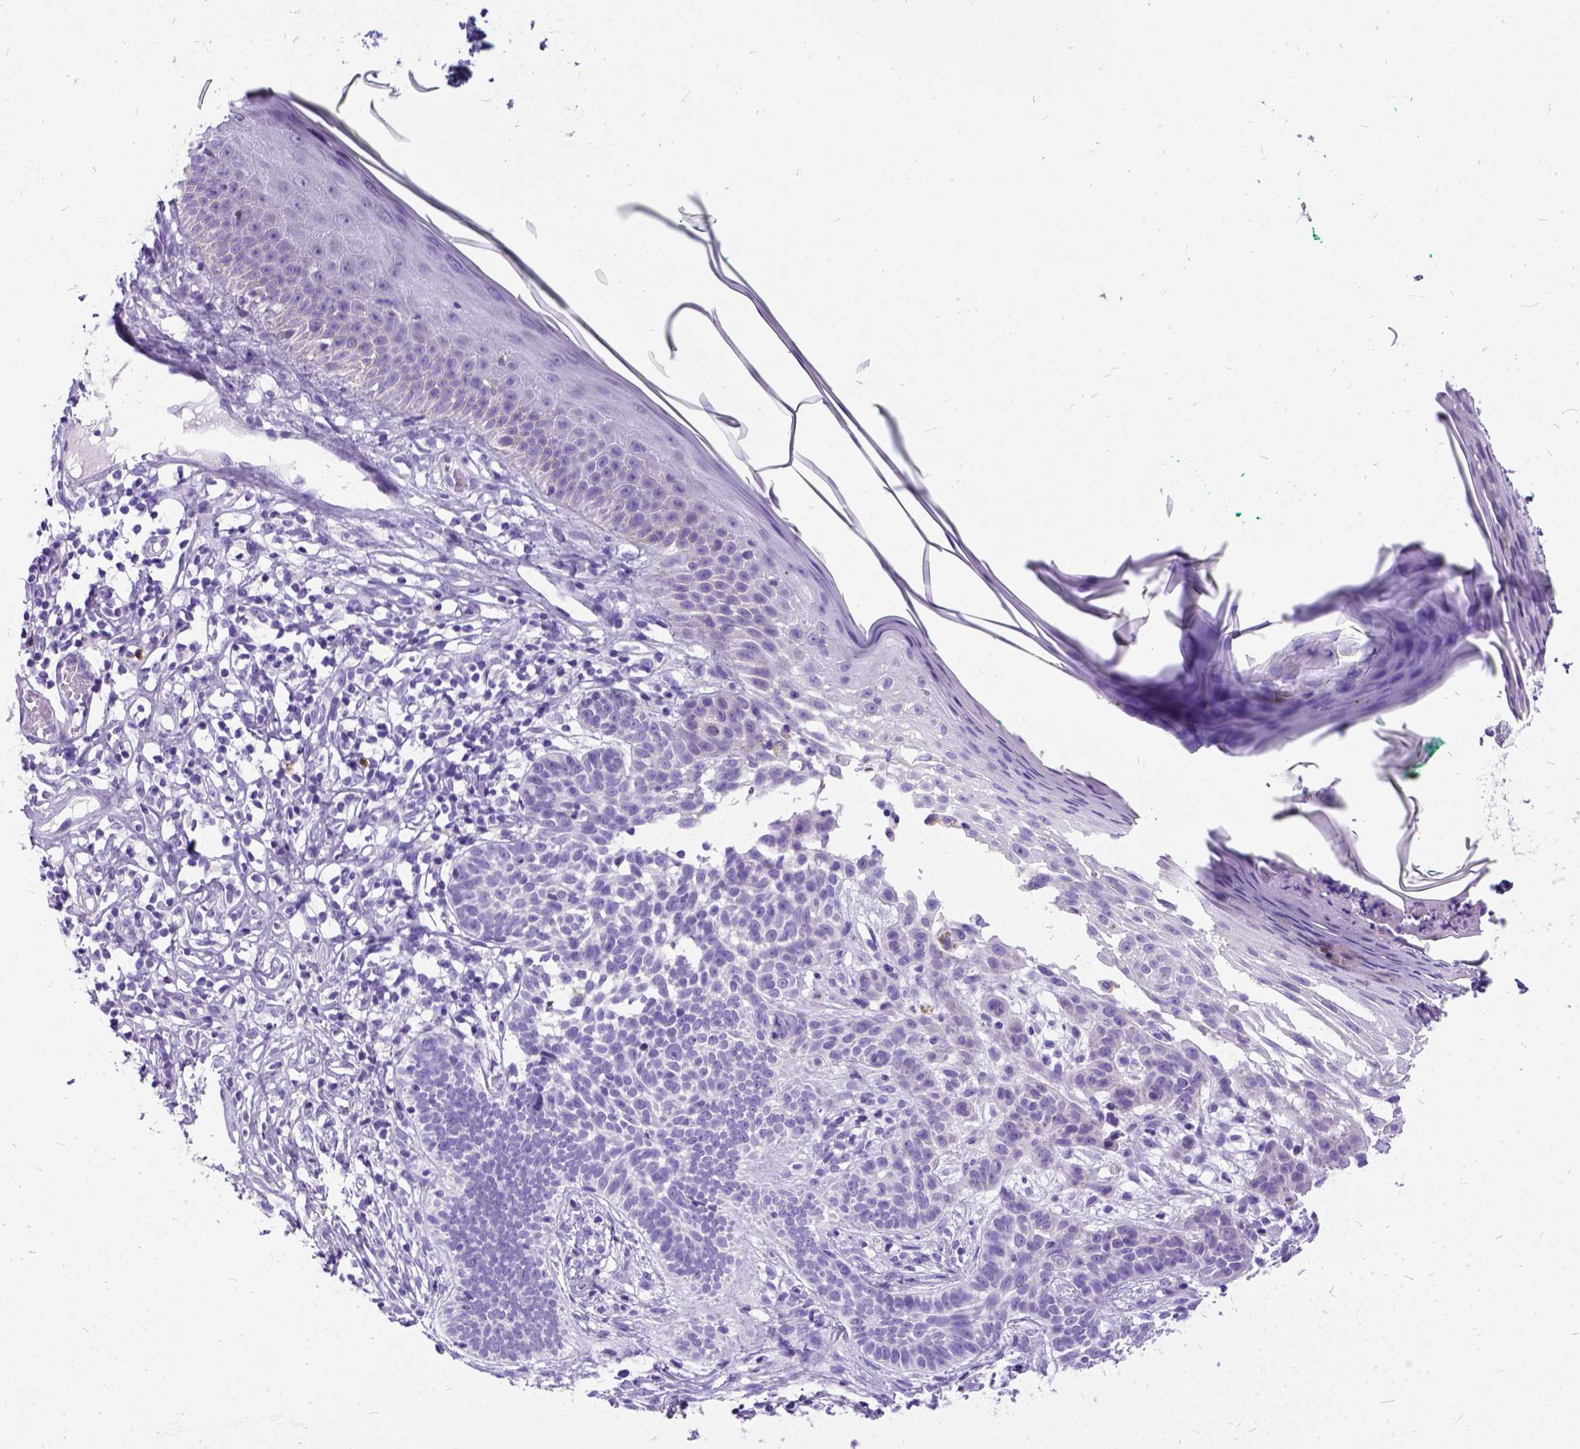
{"staining": {"intensity": "negative", "quantity": "none", "location": "none"}, "tissue": "skin cancer", "cell_type": "Tumor cells", "image_type": "cancer", "snomed": [{"axis": "morphology", "description": "Basal cell carcinoma"}, {"axis": "topography", "description": "Skin"}], "caption": "Immunohistochemistry image of basal cell carcinoma (skin) stained for a protein (brown), which reveals no expression in tumor cells.", "gene": "PRG2", "patient": {"sex": "male", "age": 85}}